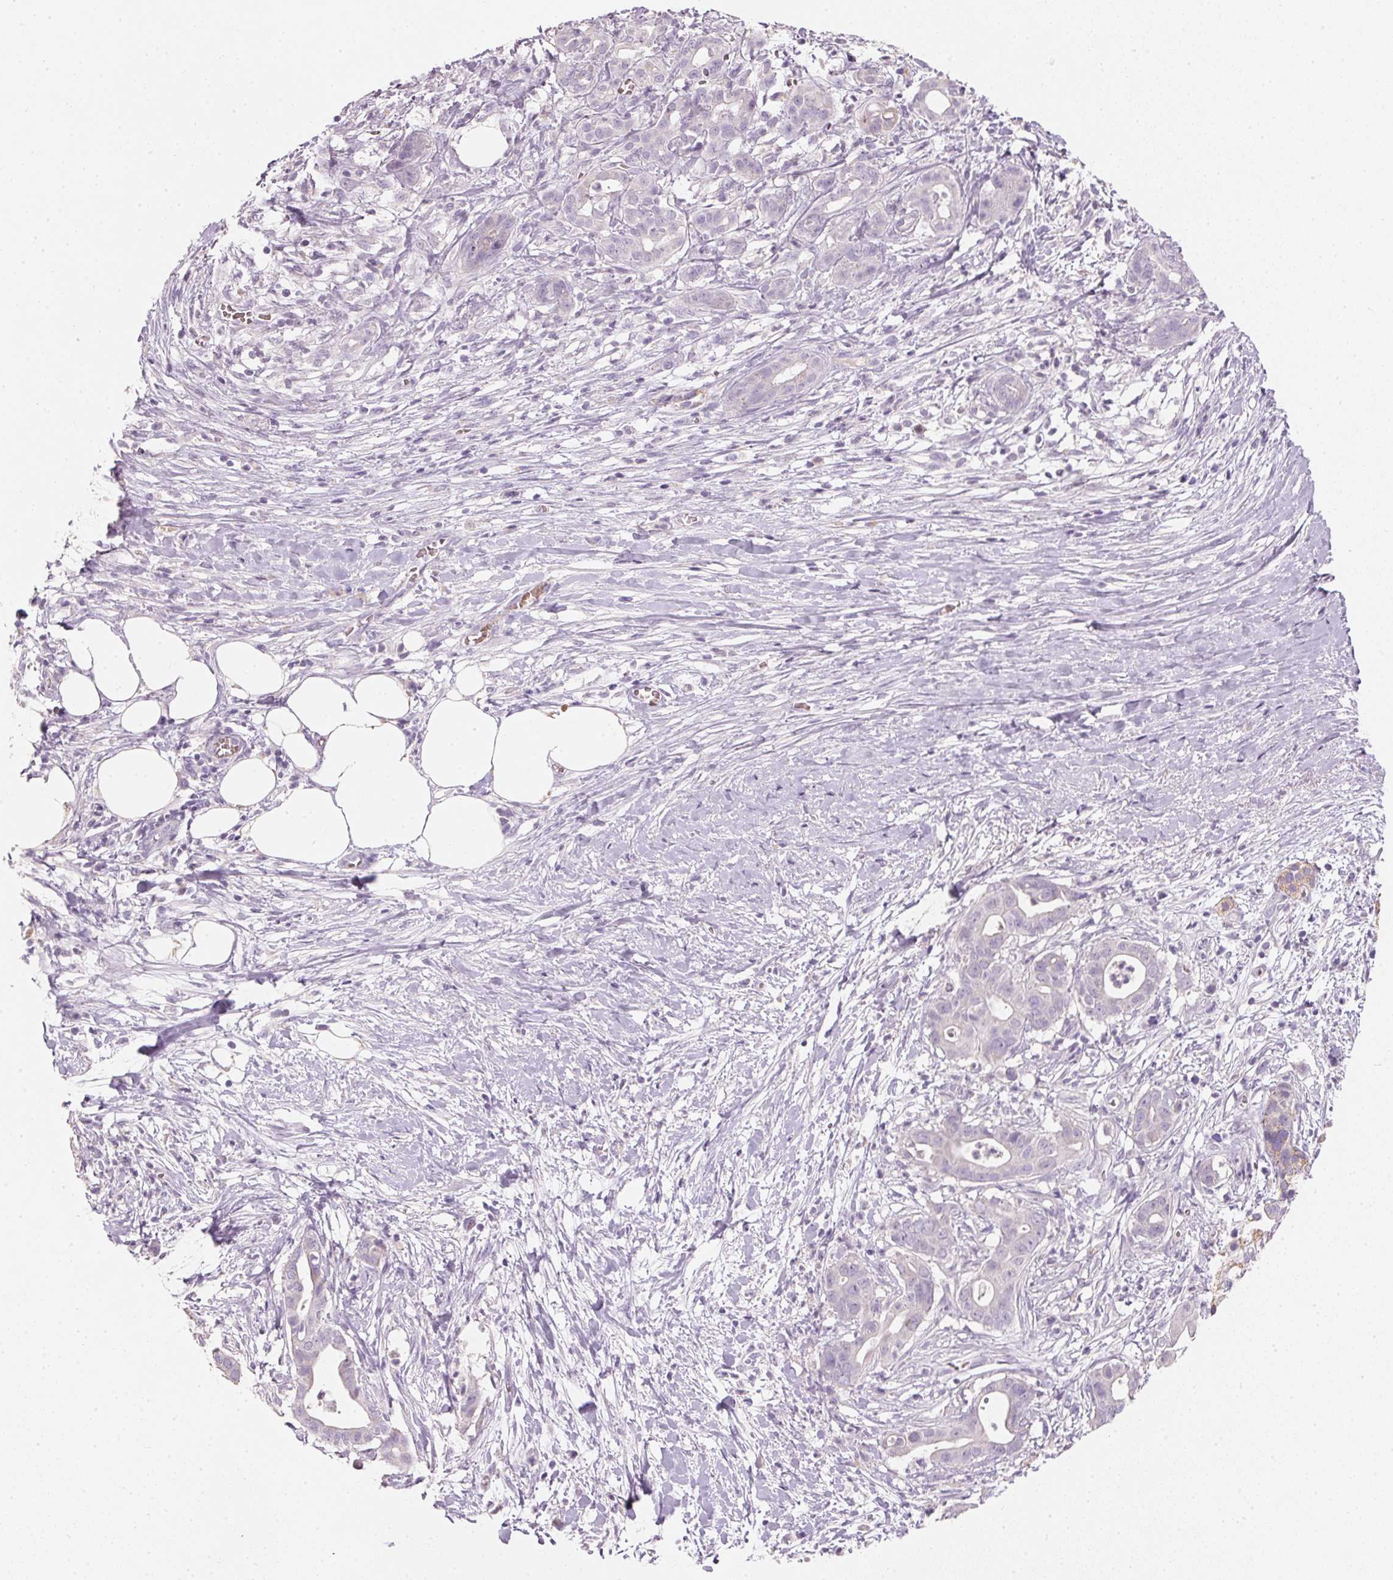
{"staining": {"intensity": "negative", "quantity": "none", "location": "none"}, "tissue": "pancreatic cancer", "cell_type": "Tumor cells", "image_type": "cancer", "snomed": [{"axis": "morphology", "description": "Adenocarcinoma, NOS"}, {"axis": "topography", "description": "Pancreas"}], "caption": "An immunohistochemistry (IHC) micrograph of adenocarcinoma (pancreatic) is shown. There is no staining in tumor cells of adenocarcinoma (pancreatic).", "gene": "HSD17B1", "patient": {"sex": "male", "age": 61}}